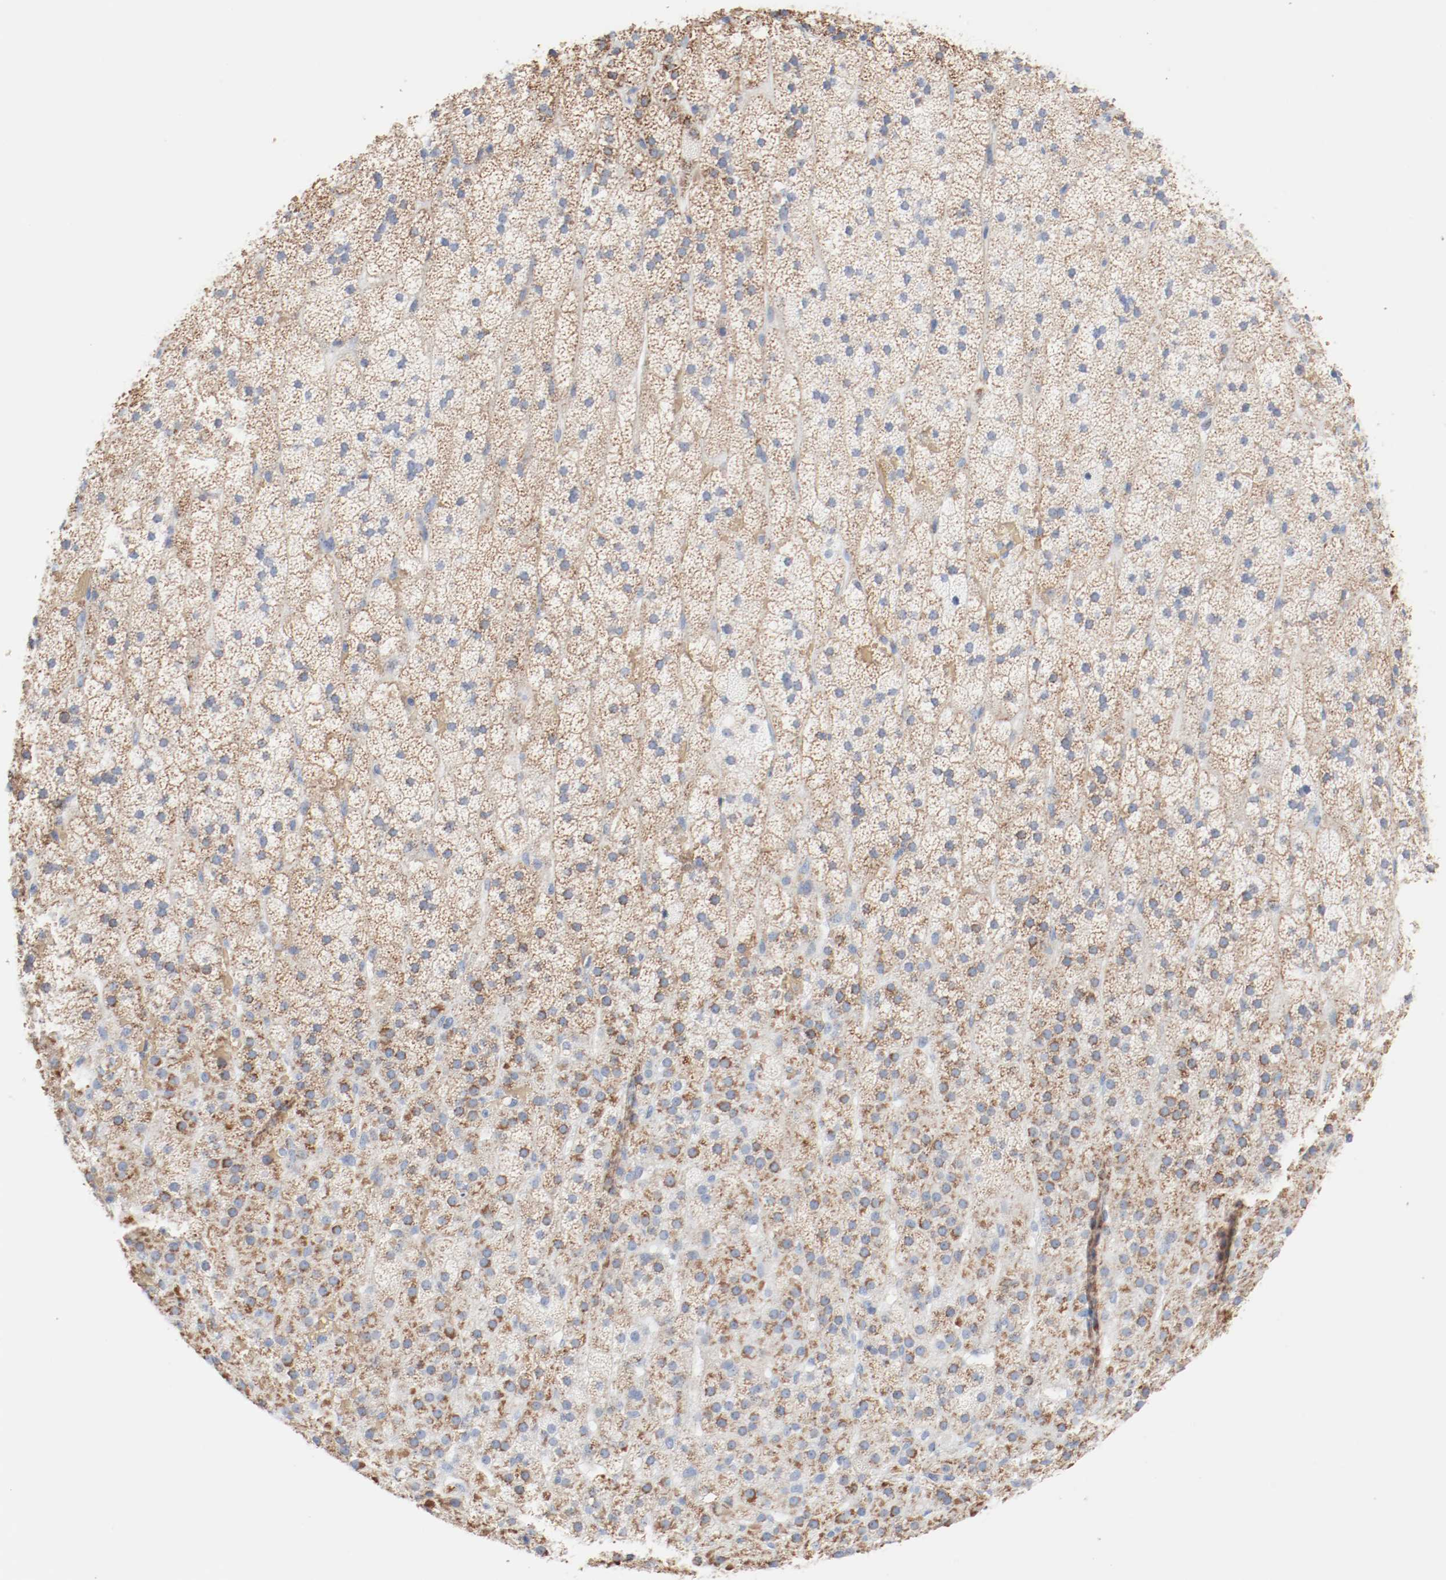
{"staining": {"intensity": "weak", "quantity": ">75%", "location": "cytoplasmic/membranous"}, "tissue": "adrenal gland", "cell_type": "Glandular cells", "image_type": "normal", "snomed": [{"axis": "morphology", "description": "Normal tissue, NOS"}, {"axis": "topography", "description": "Adrenal gland"}], "caption": "Protein staining of normal adrenal gland exhibits weak cytoplasmic/membranous expression in about >75% of glandular cells. (DAB IHC, brown staining for protein, blue staining for nuclei).", "gene": "NDUFB8", "patient": {"sex": "male", "age": 35}}